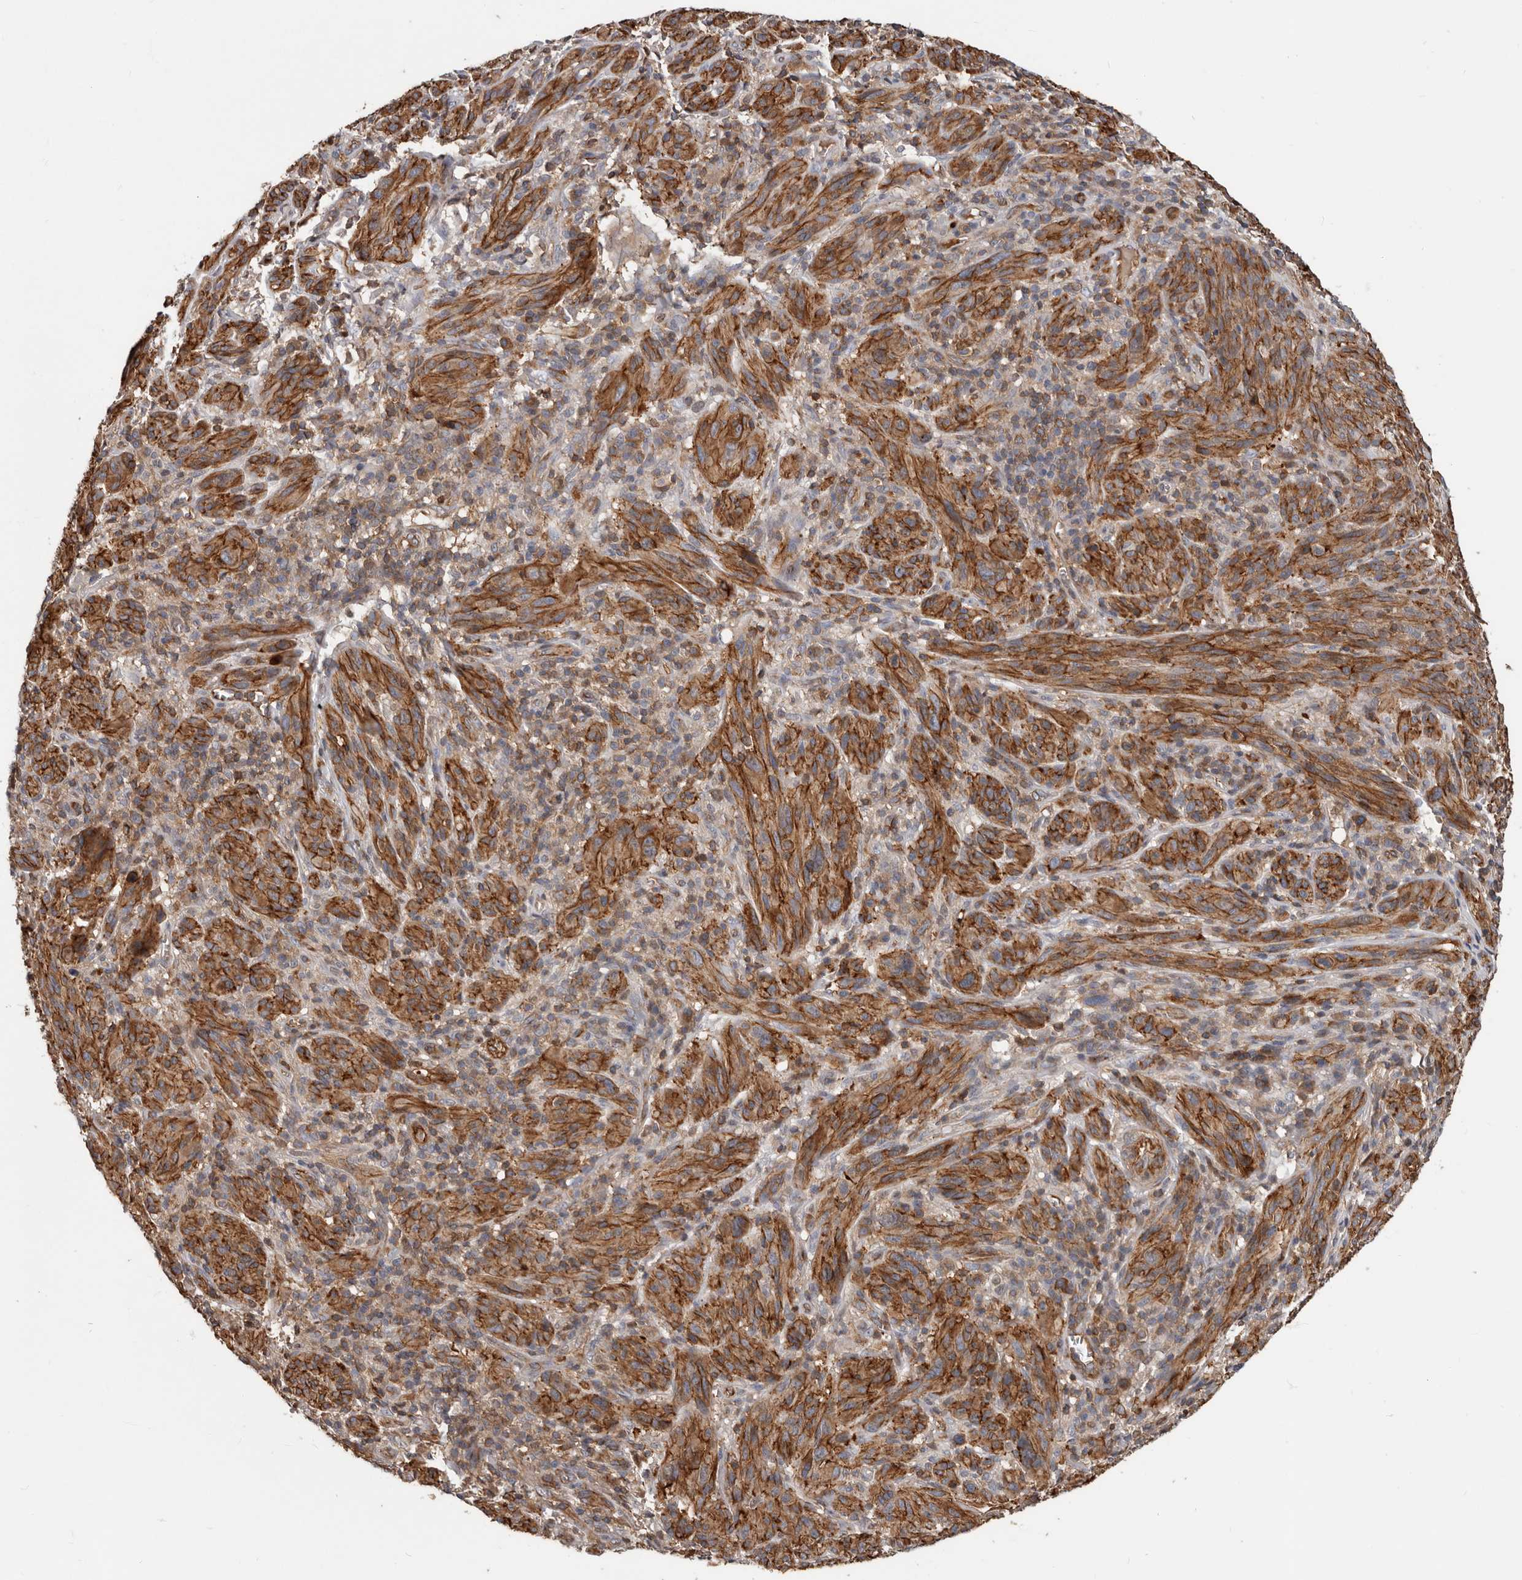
{"staining": {"intensity": "moderate", "quantity": ">75%", "location": "cytoplasmic/membranous"}, "tissue": "melanoma", "cell_type": "Tumor cells", "image_type": "cancer", "snomed": [{"axis": "morphology", "description": "Malignant melanoma, NOS"}, {"axis": "topography", "description": "Skin of head"}], "caption": "Immunohistochemical staining of melanoma exhibits medium levels of moderate cytoplasmic/membranous expression in approximately >75% of tumor cells.", "gene": "PNRC2", "patient": {"sex": "male", "age": 96}}